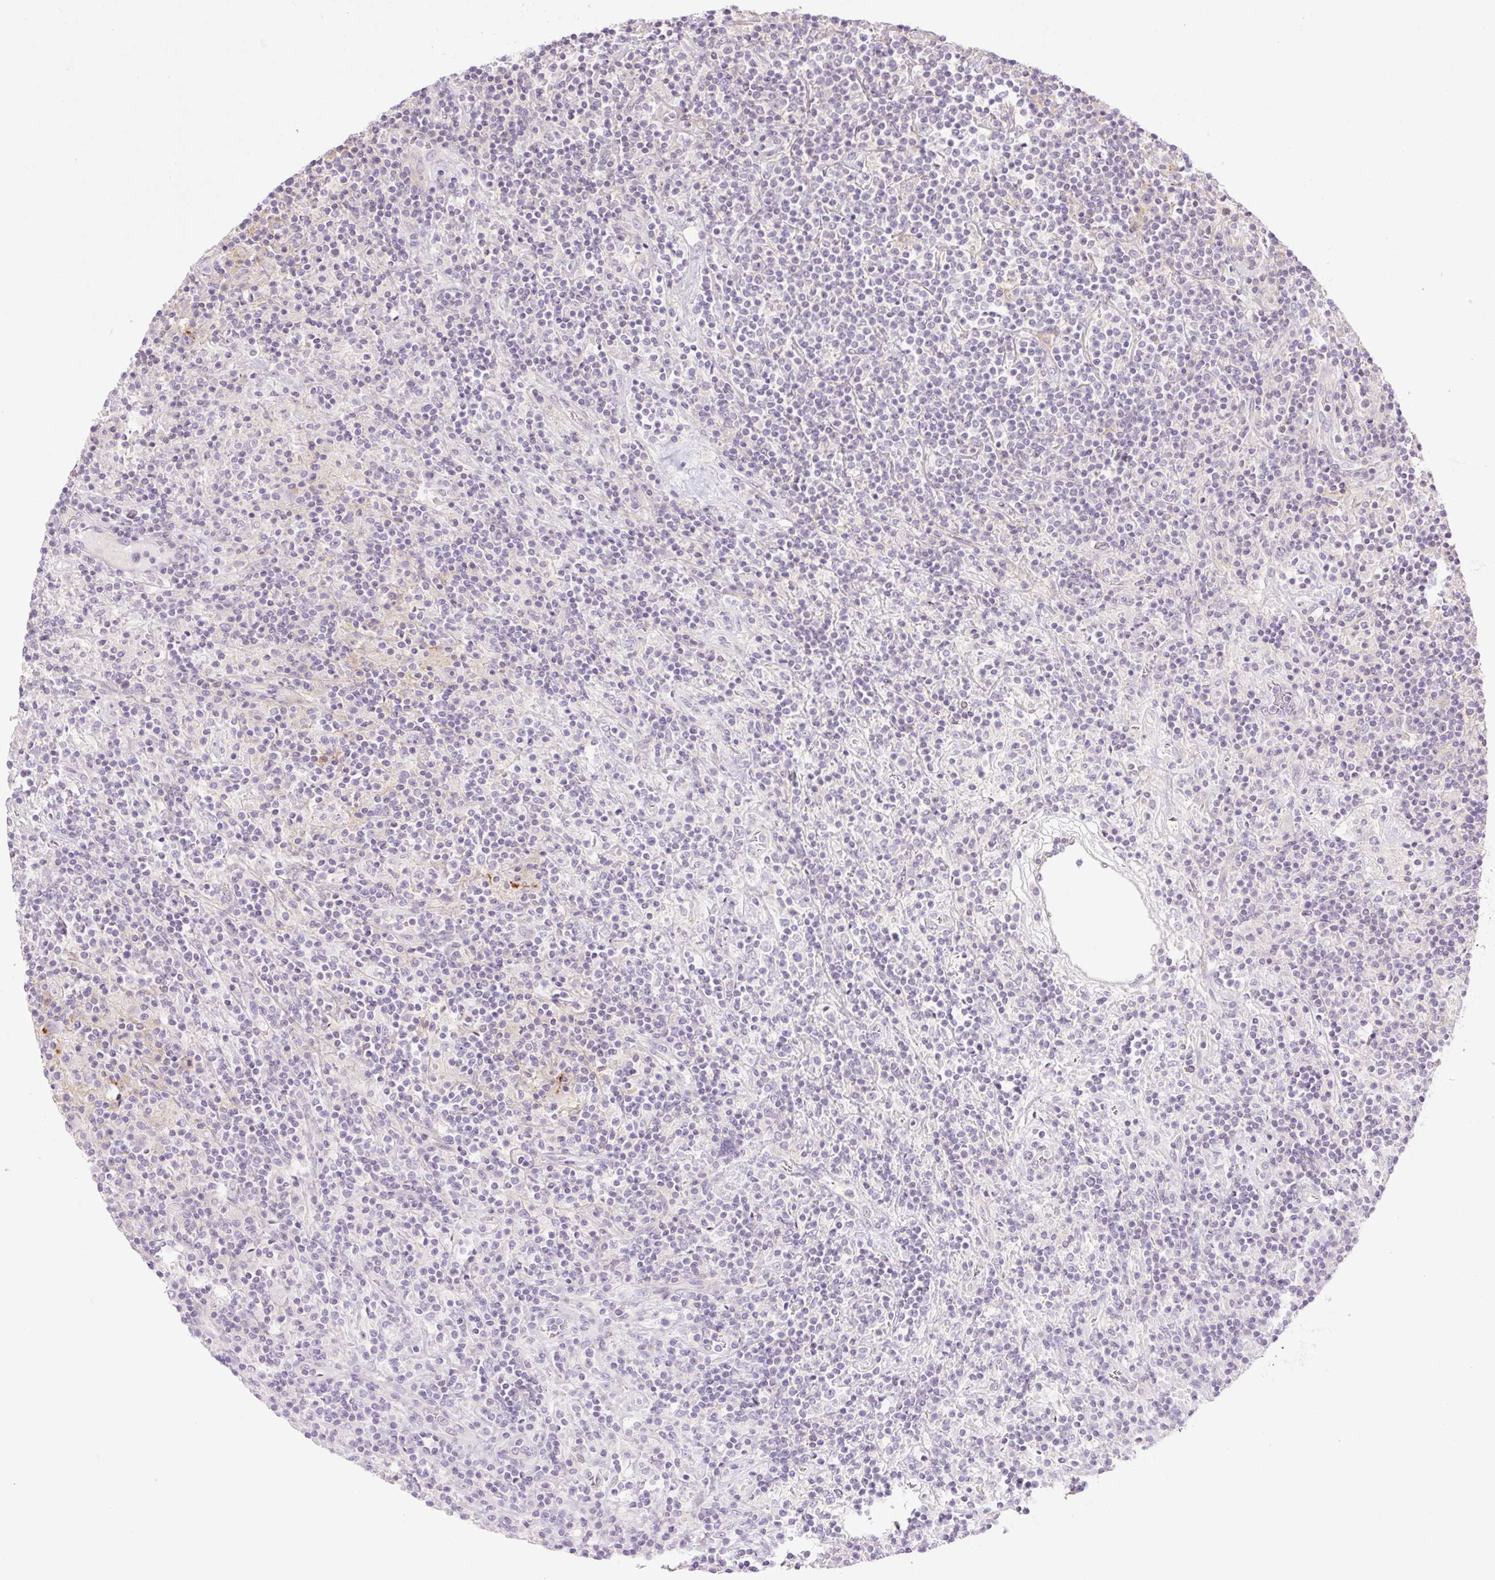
{"staining": {"intensity": "negative", "quantity": "none", "location": "none"}, "tissue": "lymphoma", "cell_type": "Tumor cells", "image_type": "cancer", "snomed": [{"axis": "morphology", "description": "Hodgkin's disease, NOS"}, {"axis": "topography", "description": "Lymph node"}], "caption": "The micrograph exhibits no significant positivity in tumor cells of Hodgkin's disease.", "gene": "GRID2", "patient": {"sex": "male", "age": 70}}